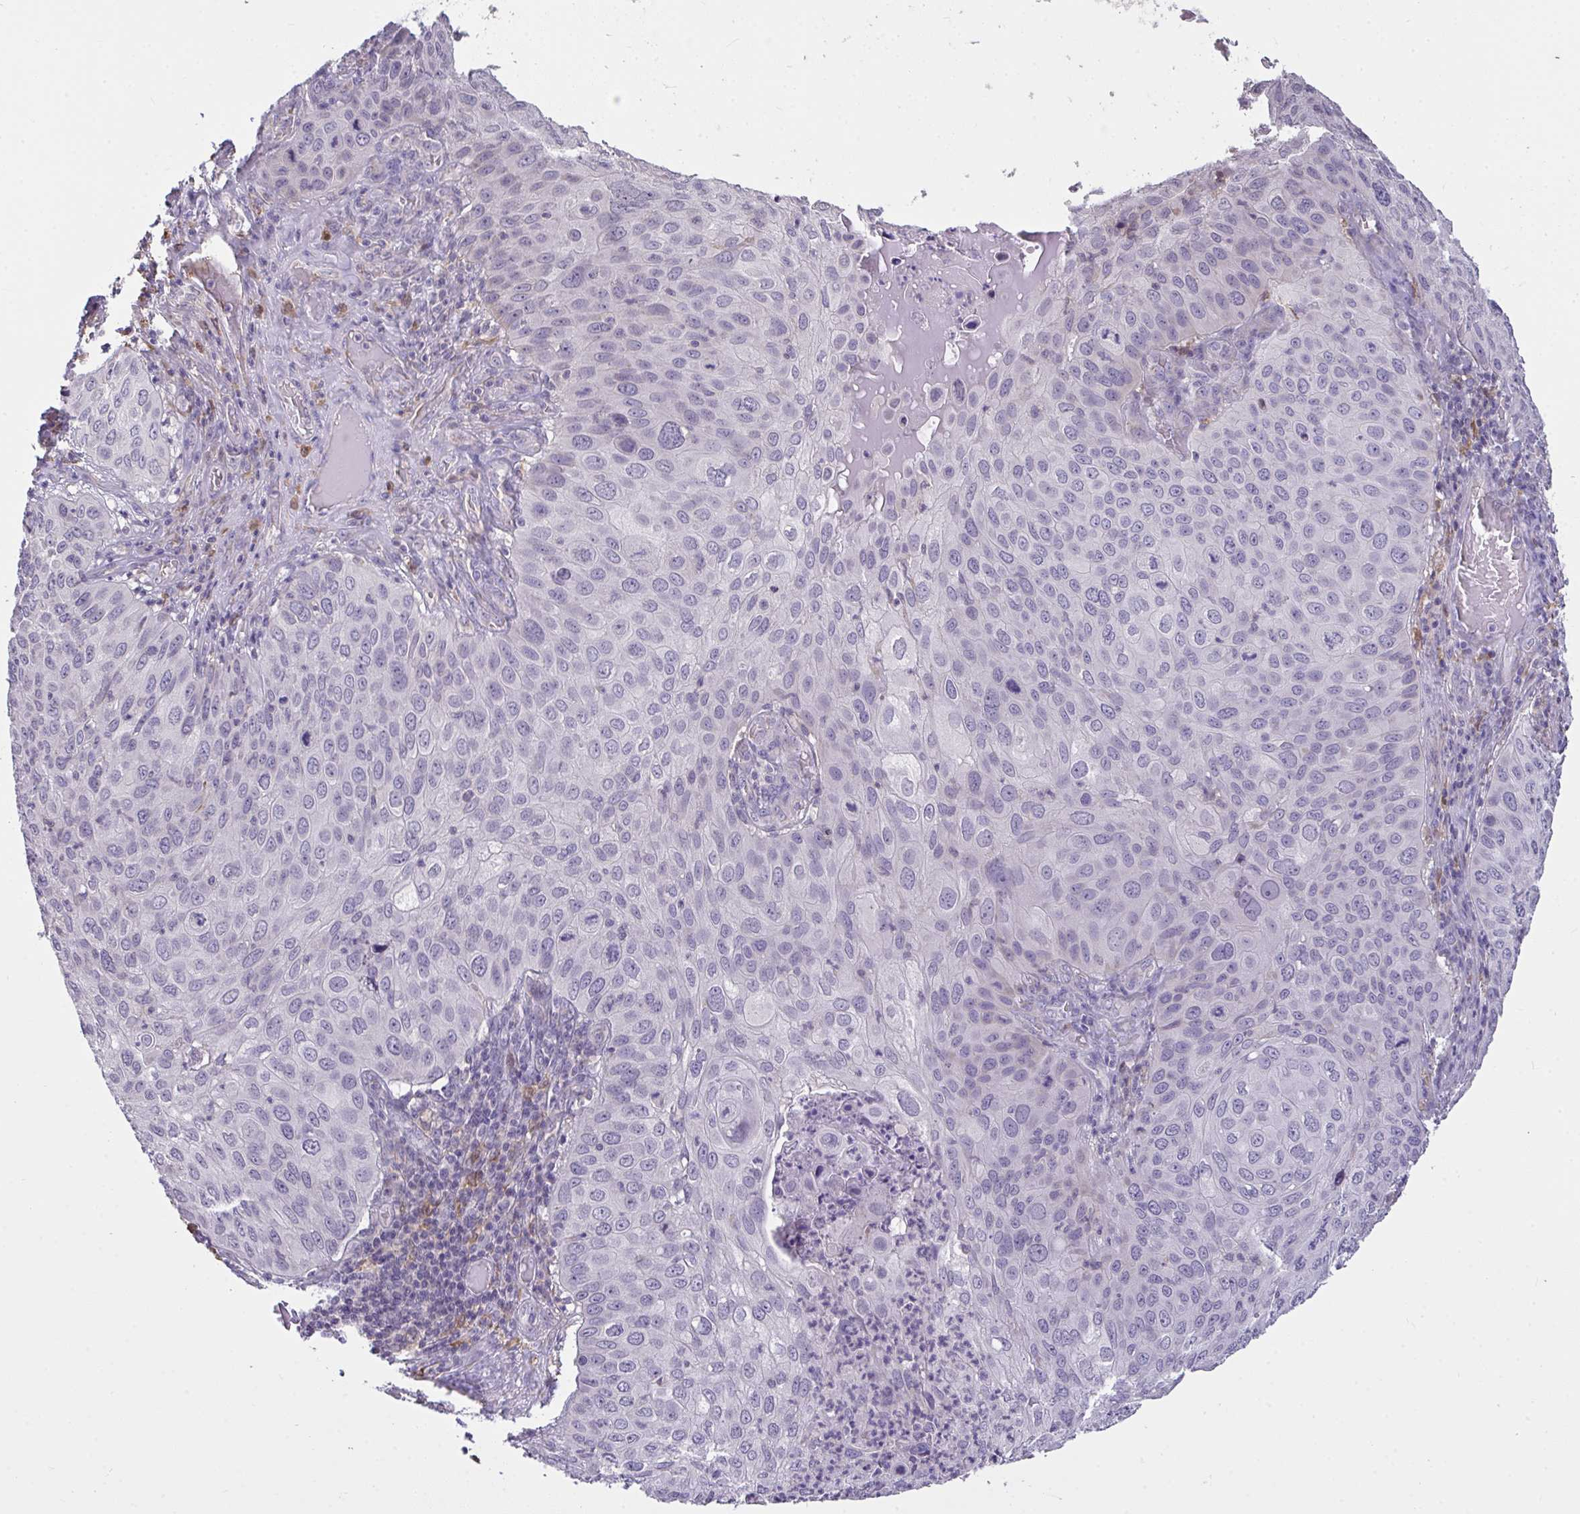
{"staining": {"intensity": "negative", "quantity": "none", "location": "none"}, "tissue": "skin cancer", "cell_type": "Tumor cells", "image_type": "cancer", "snomed": [{"axis": "morphology", "description": "Squamous cell carcinoma, NOS"}, {"axis": "topography", "description": "Skin"}], "caption": "This is a histopathology image of immunohistochemistry (IHC) staining of skin squamous cell carcinoma, which shows no staining in tumor cells.", "gene": "SEMA6B", "patient": {"sex": "male", "age": 87}}